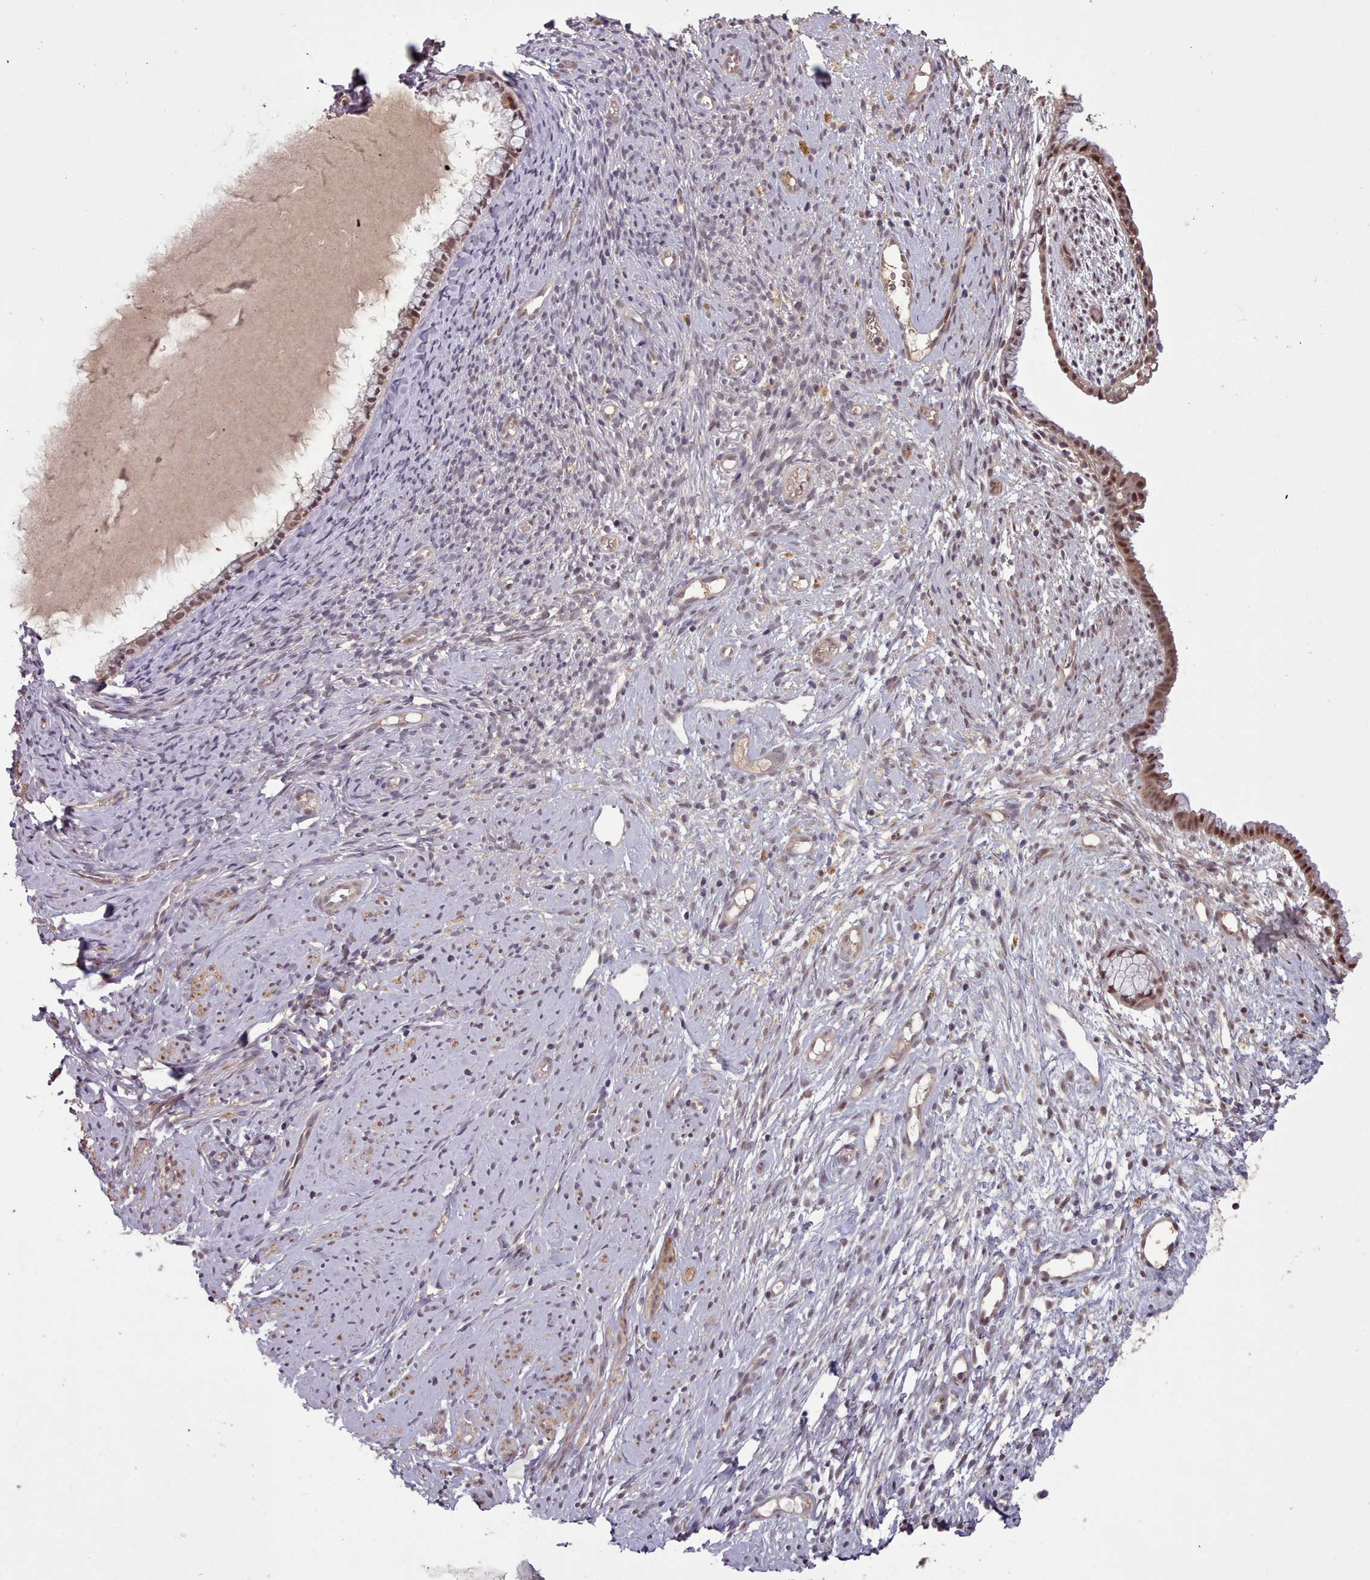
{"staining": {"intensity": "moderate", "quantity": ">75%", "location": "cytoplasmic/membranous,nuclear"}, "tissue": "cervix", "cell_type": "Glandular cells", "image_type": "normal", "snomed": [{"axis": "morphology", "description": "Normal tissue, NOS"}, {"axis": "topography", "description": "Cervix"}], "caption": "Immunohistochemistry (IHC) photomicrograph of normal human cervix stained for a protein (brown), which exhibits medium levels of moderate cytoplasmic/membranous,nuclear expression in approximately >75% of glandular cells.", "gene": "CDC6", "patient": {"sex": "female", "age": 76}}